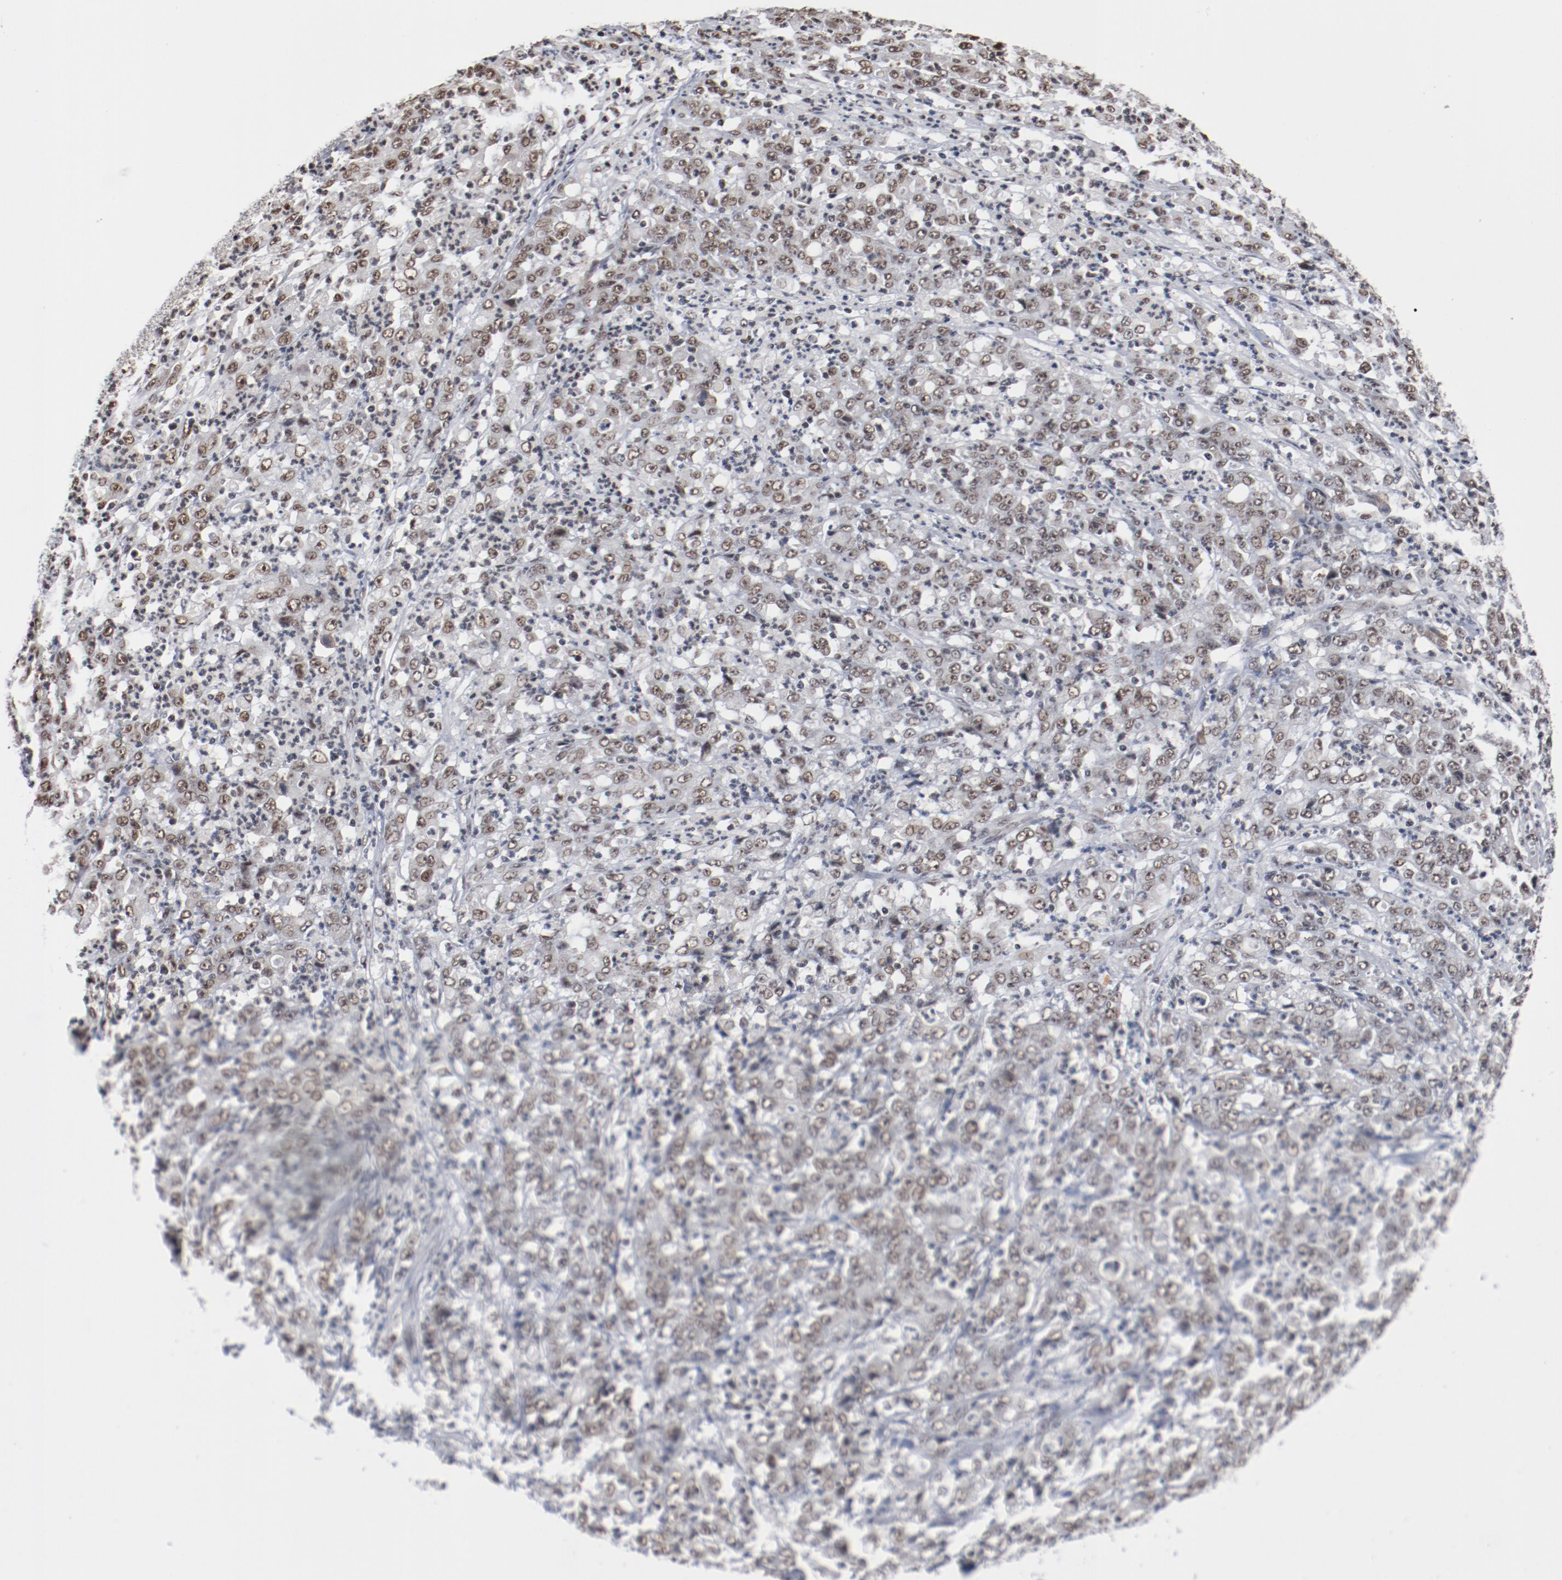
{"staining": {"intensity": "weak", "quantity": ">75%", "location": "nuclear"}, "tissue": "stomach cancer", "cell_type": "Tumor cells", "image_type": "cancer", "snomed": [{"axis": "morphology", "description": "Adenocarcinoma, NOS"}, {"axis": "topography", "description": "Stomach, lower"}], "caption": "DAB (3,3'-diaminobenzidine) immunohistochemical staining of human stomach cancer (adenocarcinoma) demonstrates weak nuclear protein staining in approximately >75% of tumor cells. The protein is stained brown, and the nuclei are stained in blue (DAB (3,3'-diaminobenzidine) IHC with brightfield microscopy, high magnification).", "gene": "BUB3", "patient": {"sex": "female", "age": 71}}